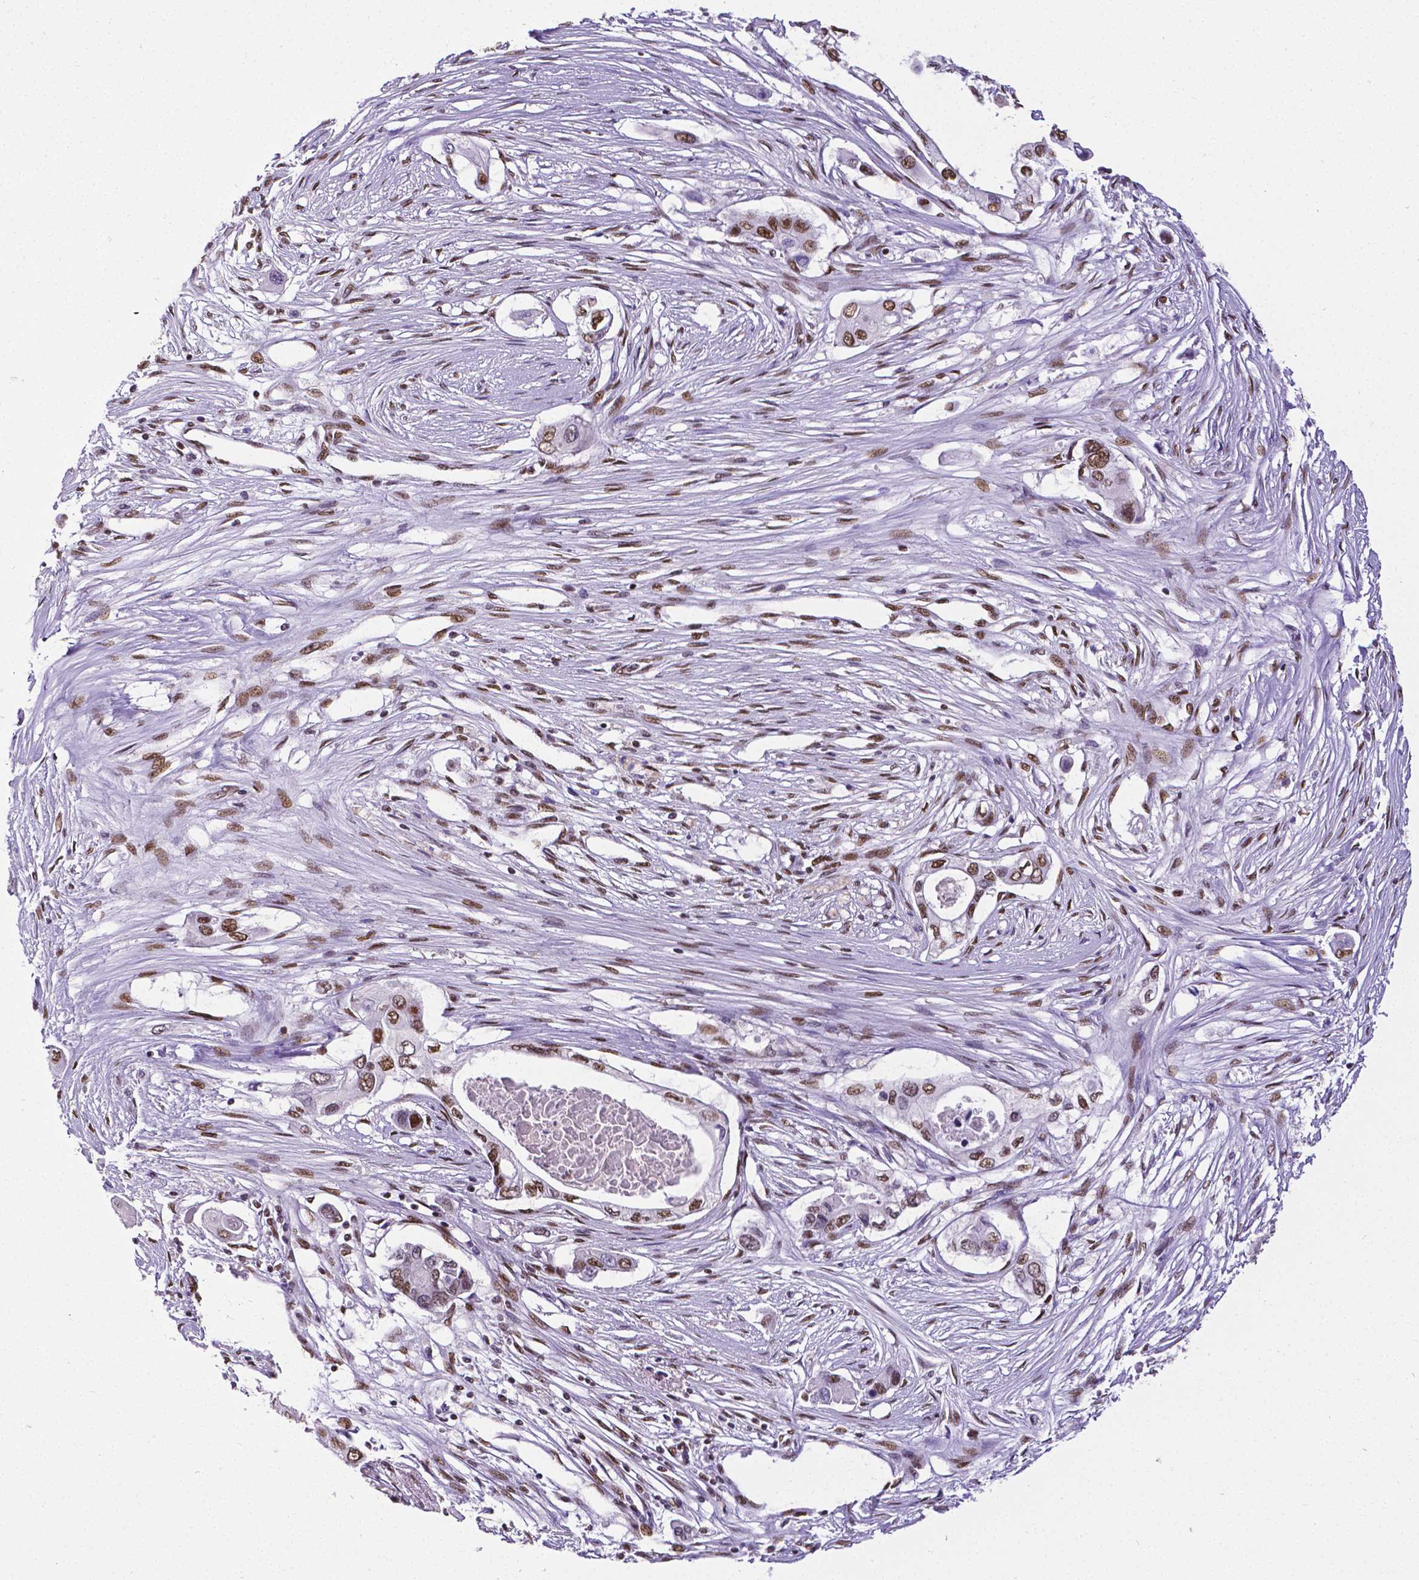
{"staining": {"intensity": "moderate", "quantity": ">75%", "location": "nuclear"}, "tissue": "pancreatic cancer", "cell_type": "Tumor cells", "image_type": "cancer", "snomed": [{"axis": "morphology", "description": "Adenocarcinoma, NOS"}, {"axis": "topography", "description": "Pancreas"}], "caption": "IHC of human pancreatic cancer exhibits medium levels of moderate nuclear positivity in approximately >75% of tumor cells.", "gene": "REST", "patient": {"sex": "female", "age": 63}}